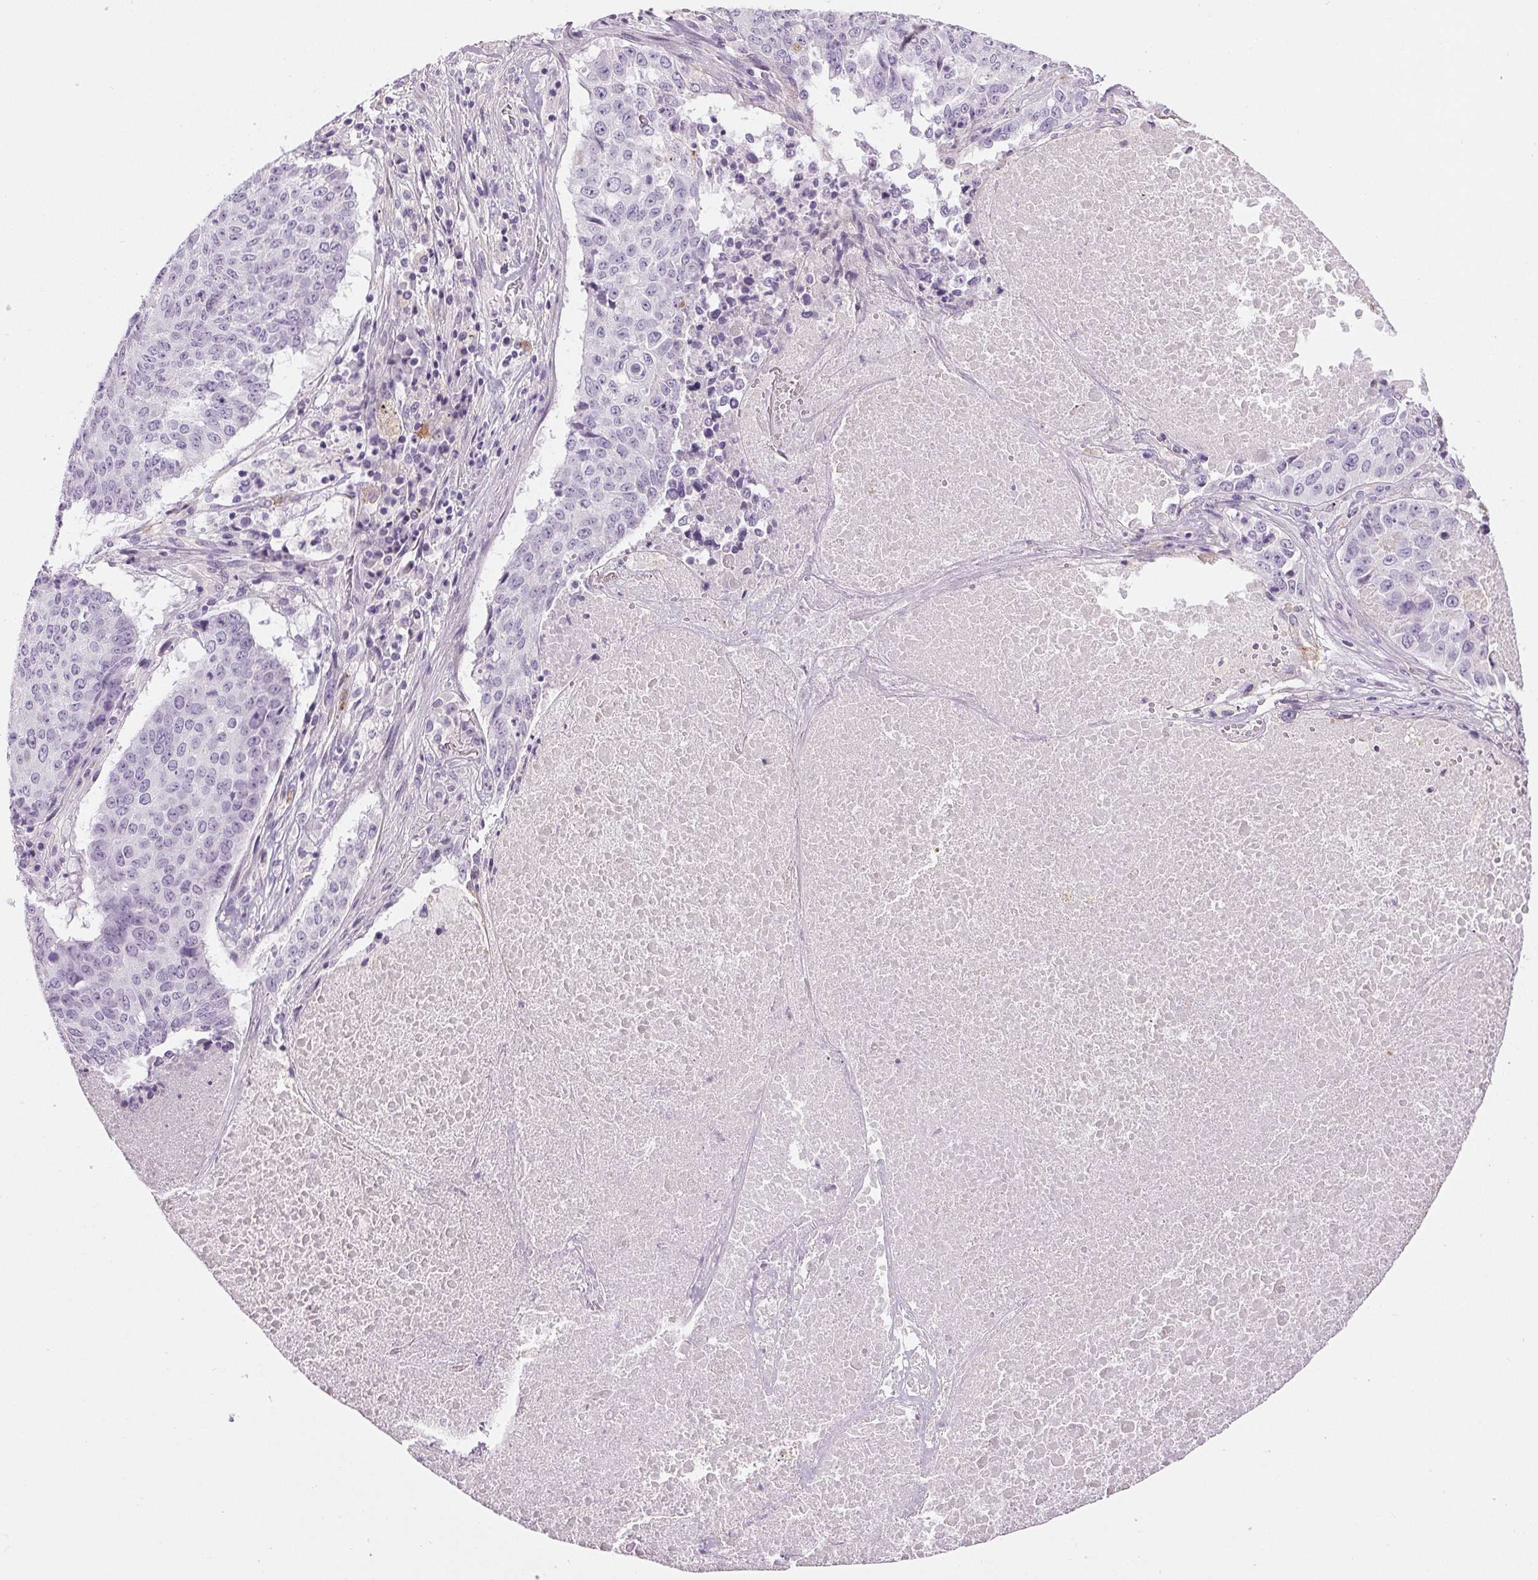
{"staining": {"intensity": "negative", "quantity": "none", "location": "none"}, "tissue": "lung cancer", "cell_type": "Tumor cells", "image_type": "cancer", "snomed": [{"axis": "morphology", "description": "Normal tissue, NOS"}, {"axis": "morphology", "description": "Squamous cell carcinoma, NOS"}, {"axis": "topography", "description": "Bronchus"}, {"axis": "topography", "description": "Lung"}], "caption": "DAB immunohistochemical staining of human lung cancer (squamous cell carcinoma) exhibits no significant expression in tumor cells.", "gene": "MISP", "patient": {"sex": "male", "age": 64}}